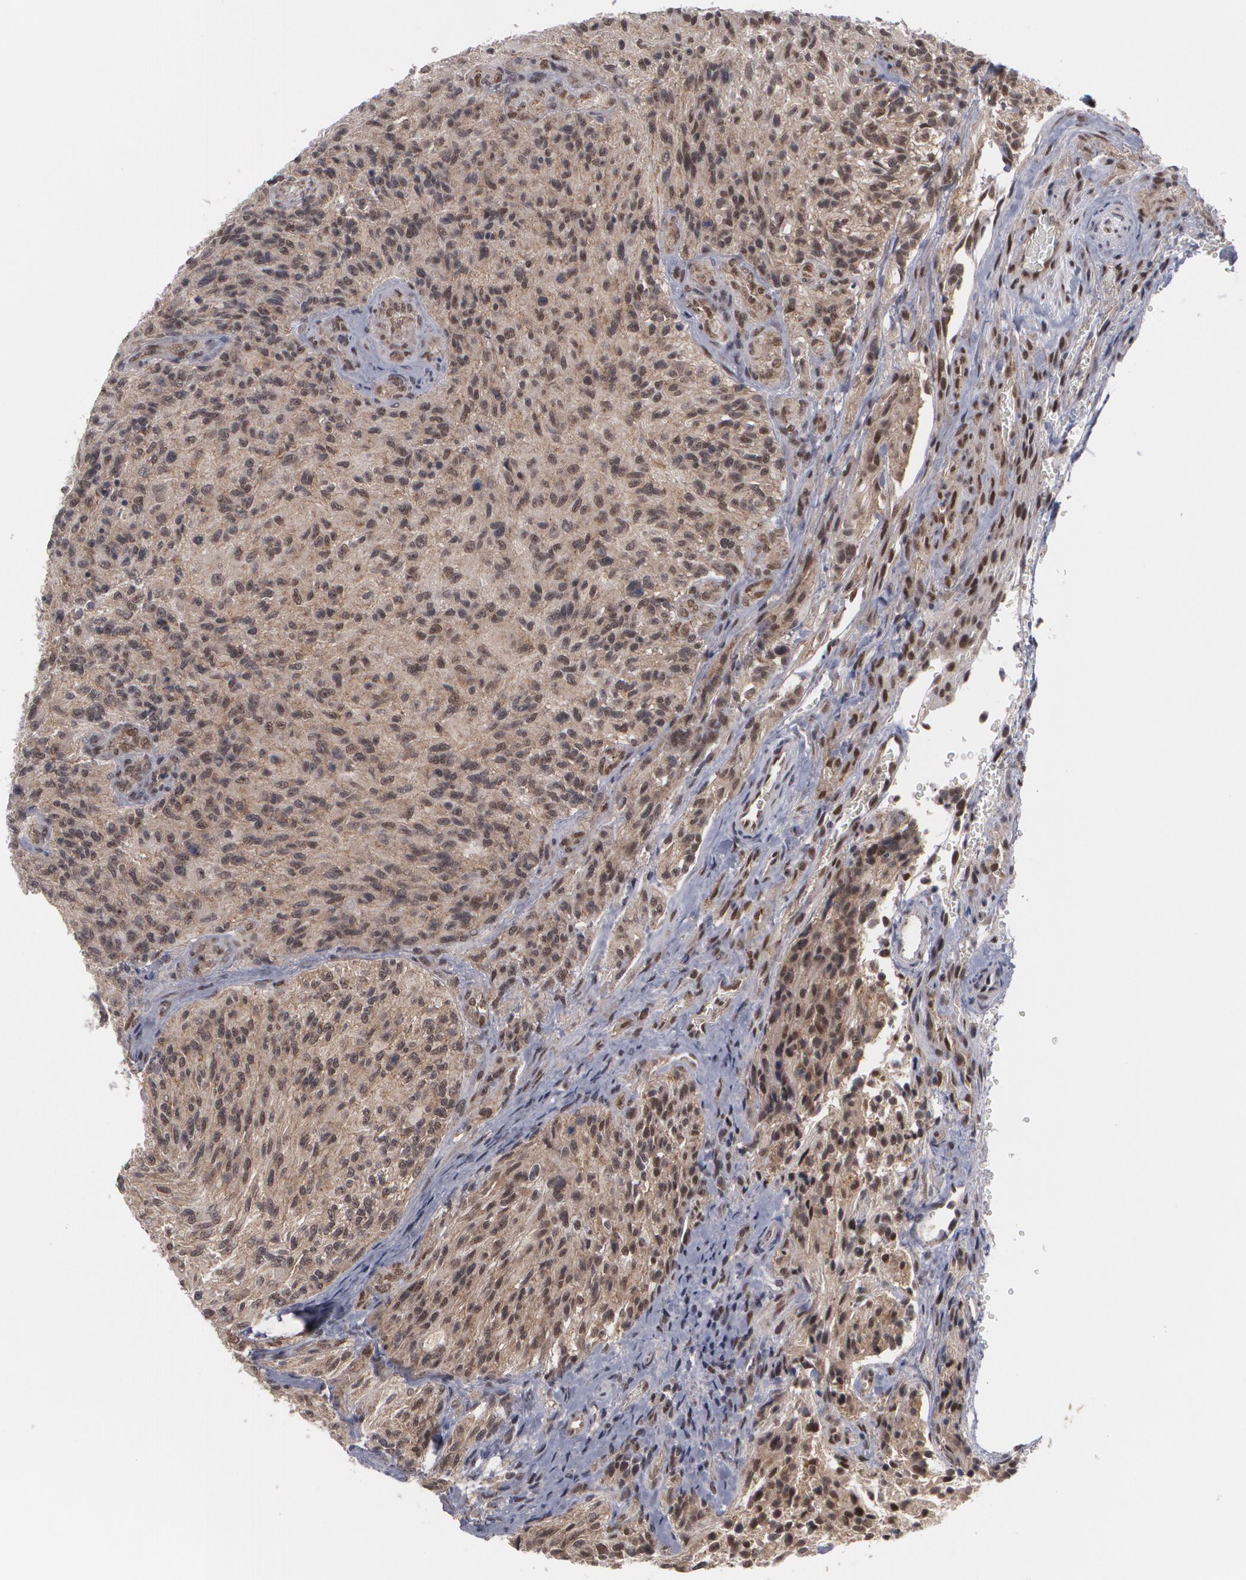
{"staining": {"intensity": "moderate", "quantity": ">75%", "location": "nuclear"}, "tissue": "glioma", "cell_type": "Tumor cells", "image_type": "cancer", "snomed": [{"axis": "morphology", "description": "Normal tissue, NOS"}, {"axis": "morphology", "description": "Glioma, malignant, High grade"}, {"axis": "topography", "description": "Cerebral cortex"}], "caption": "A medium amount of moderate nuclear positivity is appreciated in approximately >75% of tumor cells in high-grade glioma (malignant) tissue.", "gene": "INTS6", "patient": {"sex": "male", "age": 56}}